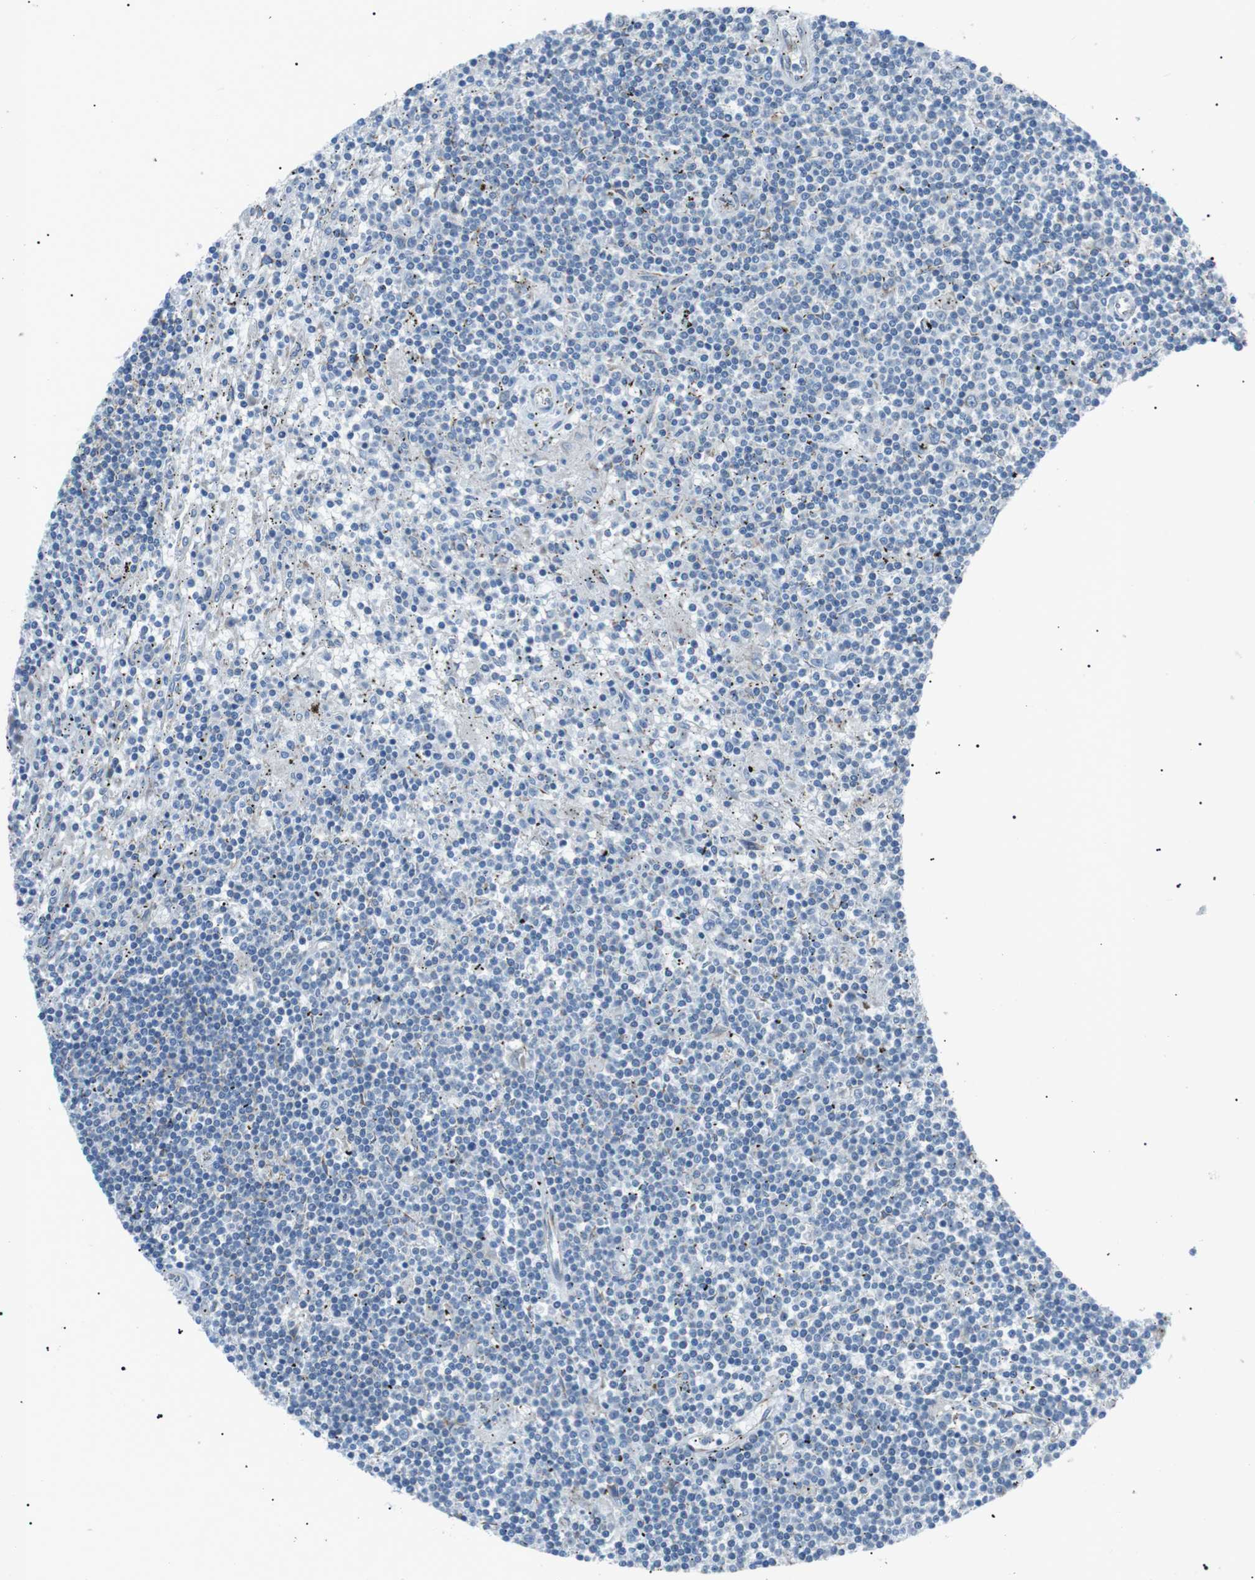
{"staining": {"intensity": "negative", "quantity": "none", "location": "none"}, "tissue": "lymphoma", "cell_type": "Tumor cells", "image_type": "cancer", "snomed": [{"axis": "morphology", "description": "Malignant lymphoma, non-Hodgkin's type, Low grade"}, {"axis": "topography", "description": "Spleen"}], "caption": "The micrograph displays no staining of tumor cells in malignant lymphoma, non-Hodgkin's type (low-grade).", "gene": "MTARC2", "patient": {"sex": "male", "age": 76}}